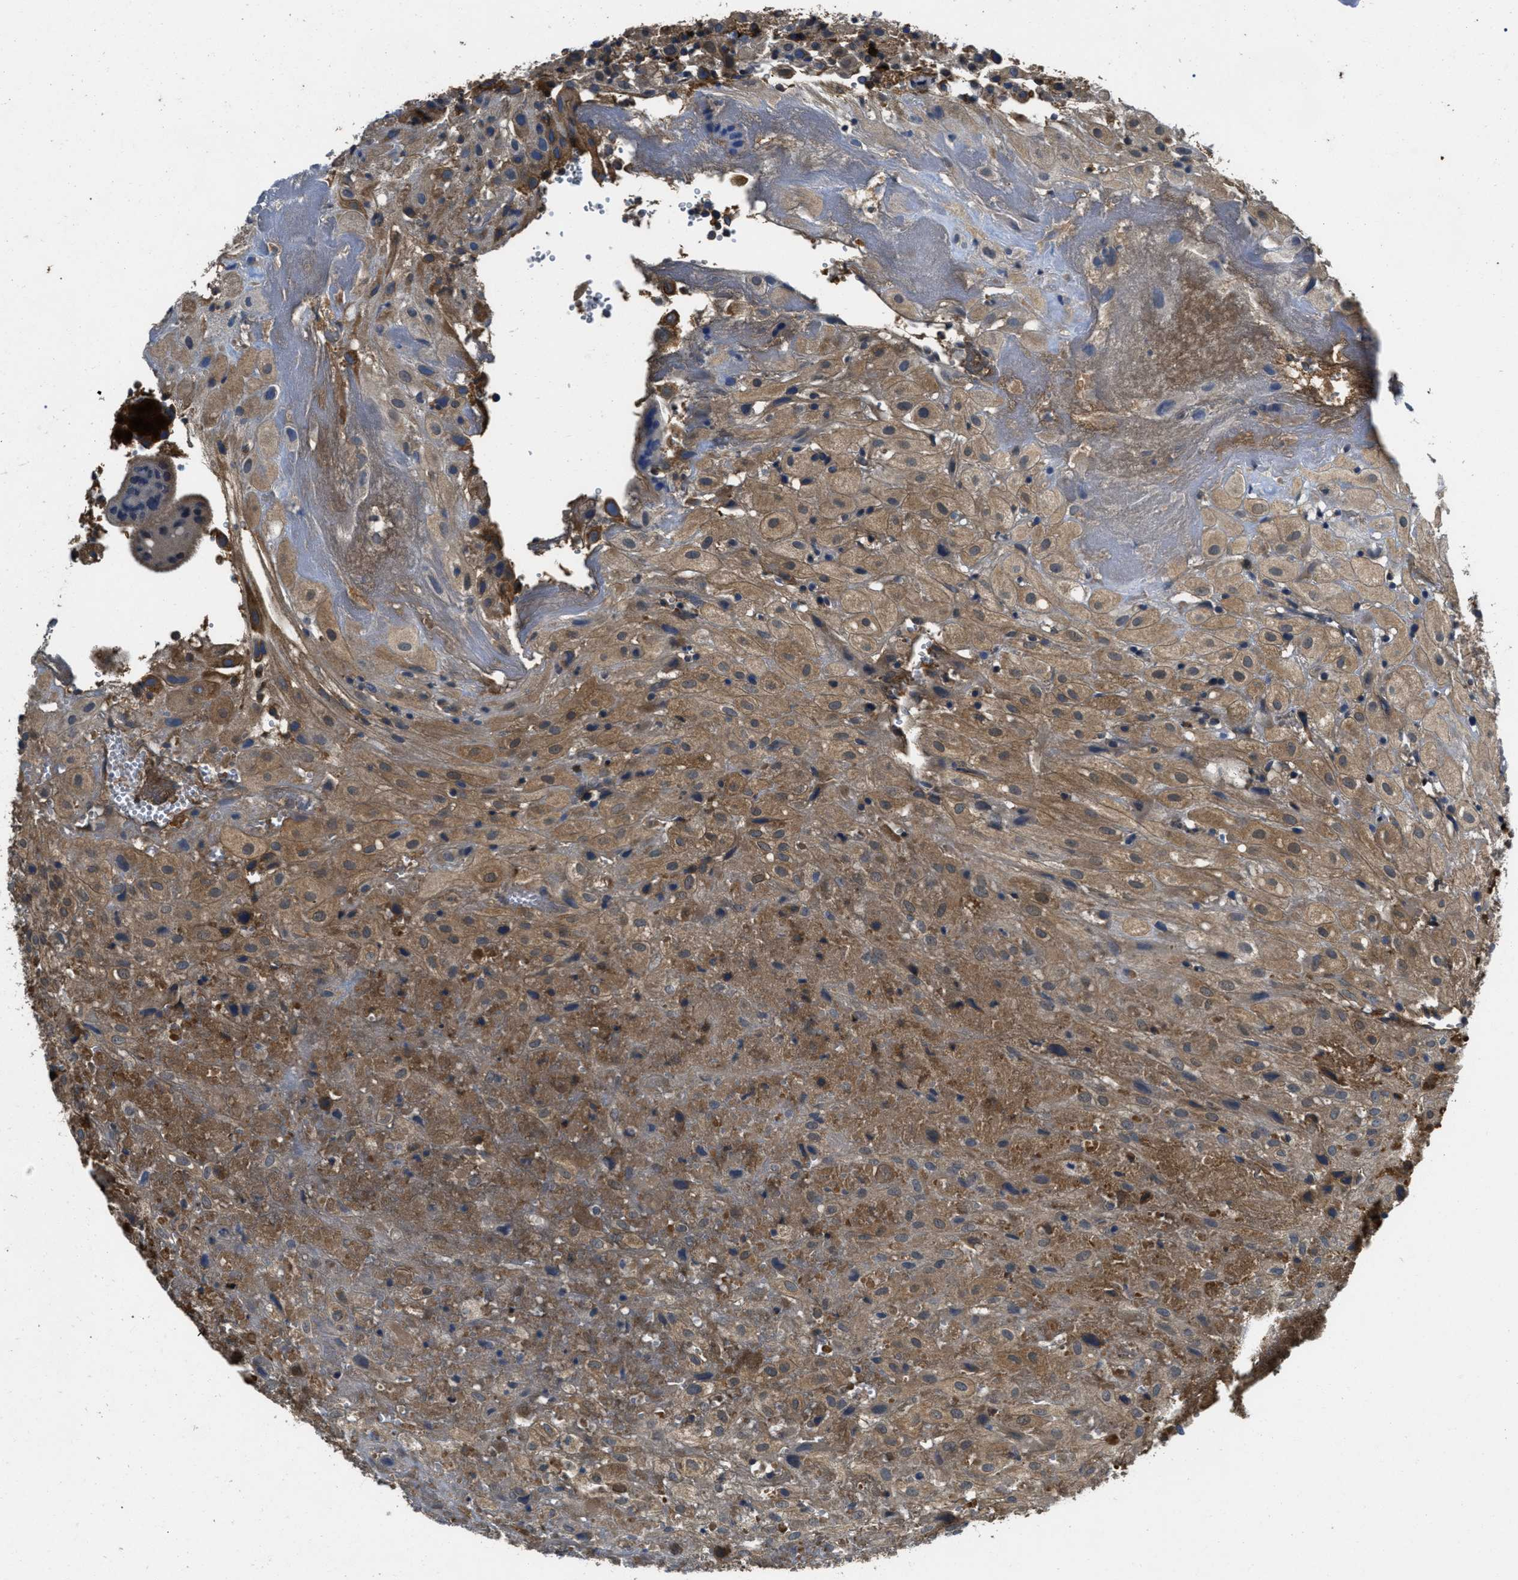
{"staining": {"intensity": "moderate", "quantity": ">75%", "location": "cytoplasmic/membranous"}, "tissue": "placenta", "cell_type": "Decidual cells", "image_type": "normal", "snomed": [{"axis": "morphology", "description": "Normal tissue, NOS"}, {"axis": "topography", "description": "Placenta"}], "caption": "A medium amount of moderate cytoplasmic/membranous staining is present in approximately >75% of decidual cells in normal placenta. Using DAB (brown) and hematoxylin (blue) stains, captured at high magnification using brightfield microscopy.", "gene": "GALK1", "patient": {"sex": "female", "age": 18}}